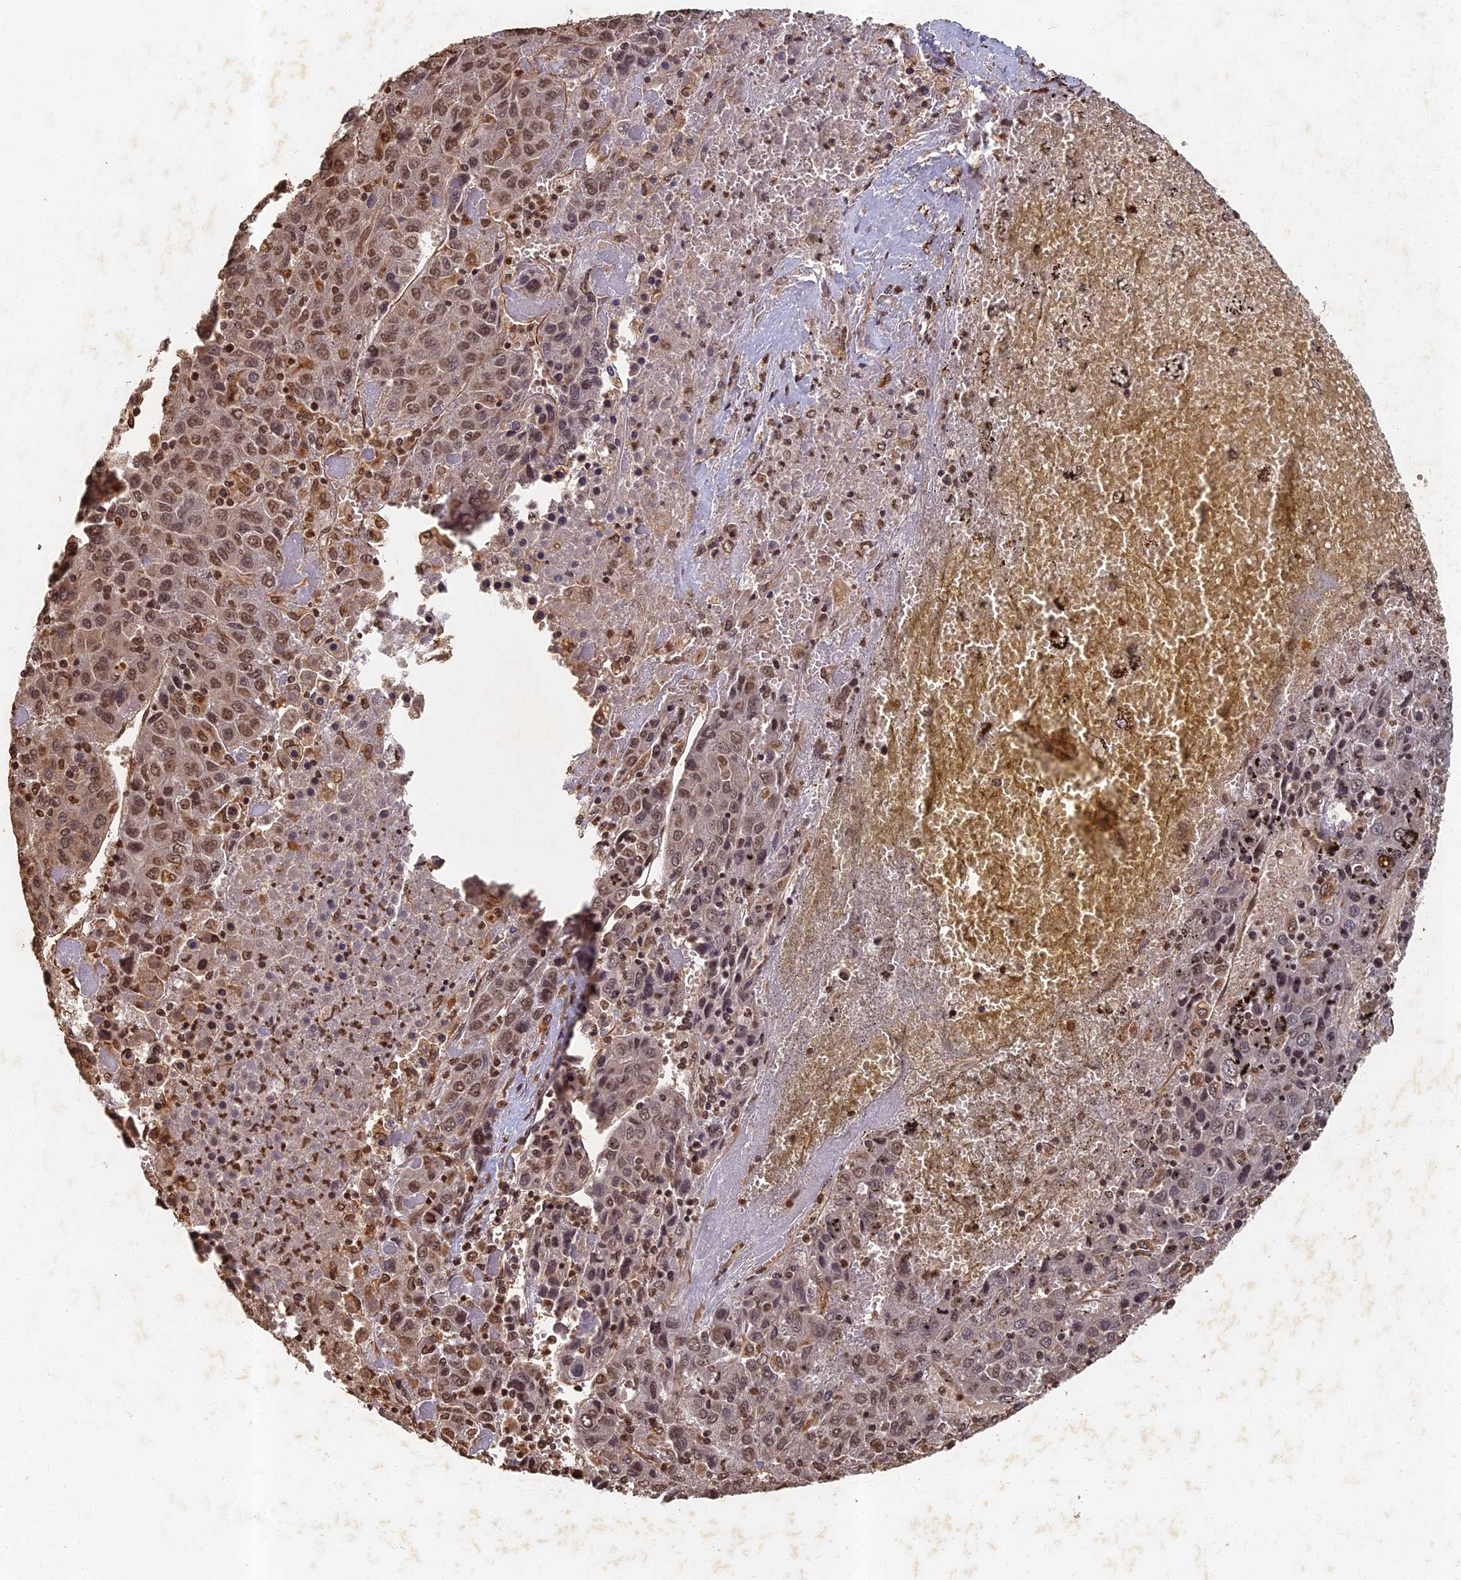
{"staining": {"intensity": "moderate", "quantity": ">75%", "location": "nuclear"}, "tissue": "liver cancer", "cell_type": "Tumor cells", "image_type": "cancer", "snomed": [{"axis": "morphology", "description": "Carcinoma, Hepatocellular, NOS"}, {"axis": "topography", "description": "Liver"}], "caption": "This is an image of immunohistochemistry (IHC) staining of liver hepatocellular carcinoma, which shows moderate expression in the nuclear of tumor cells.", "gene": "ABCB10", "patient": {"sex": "female", "age": 53}}